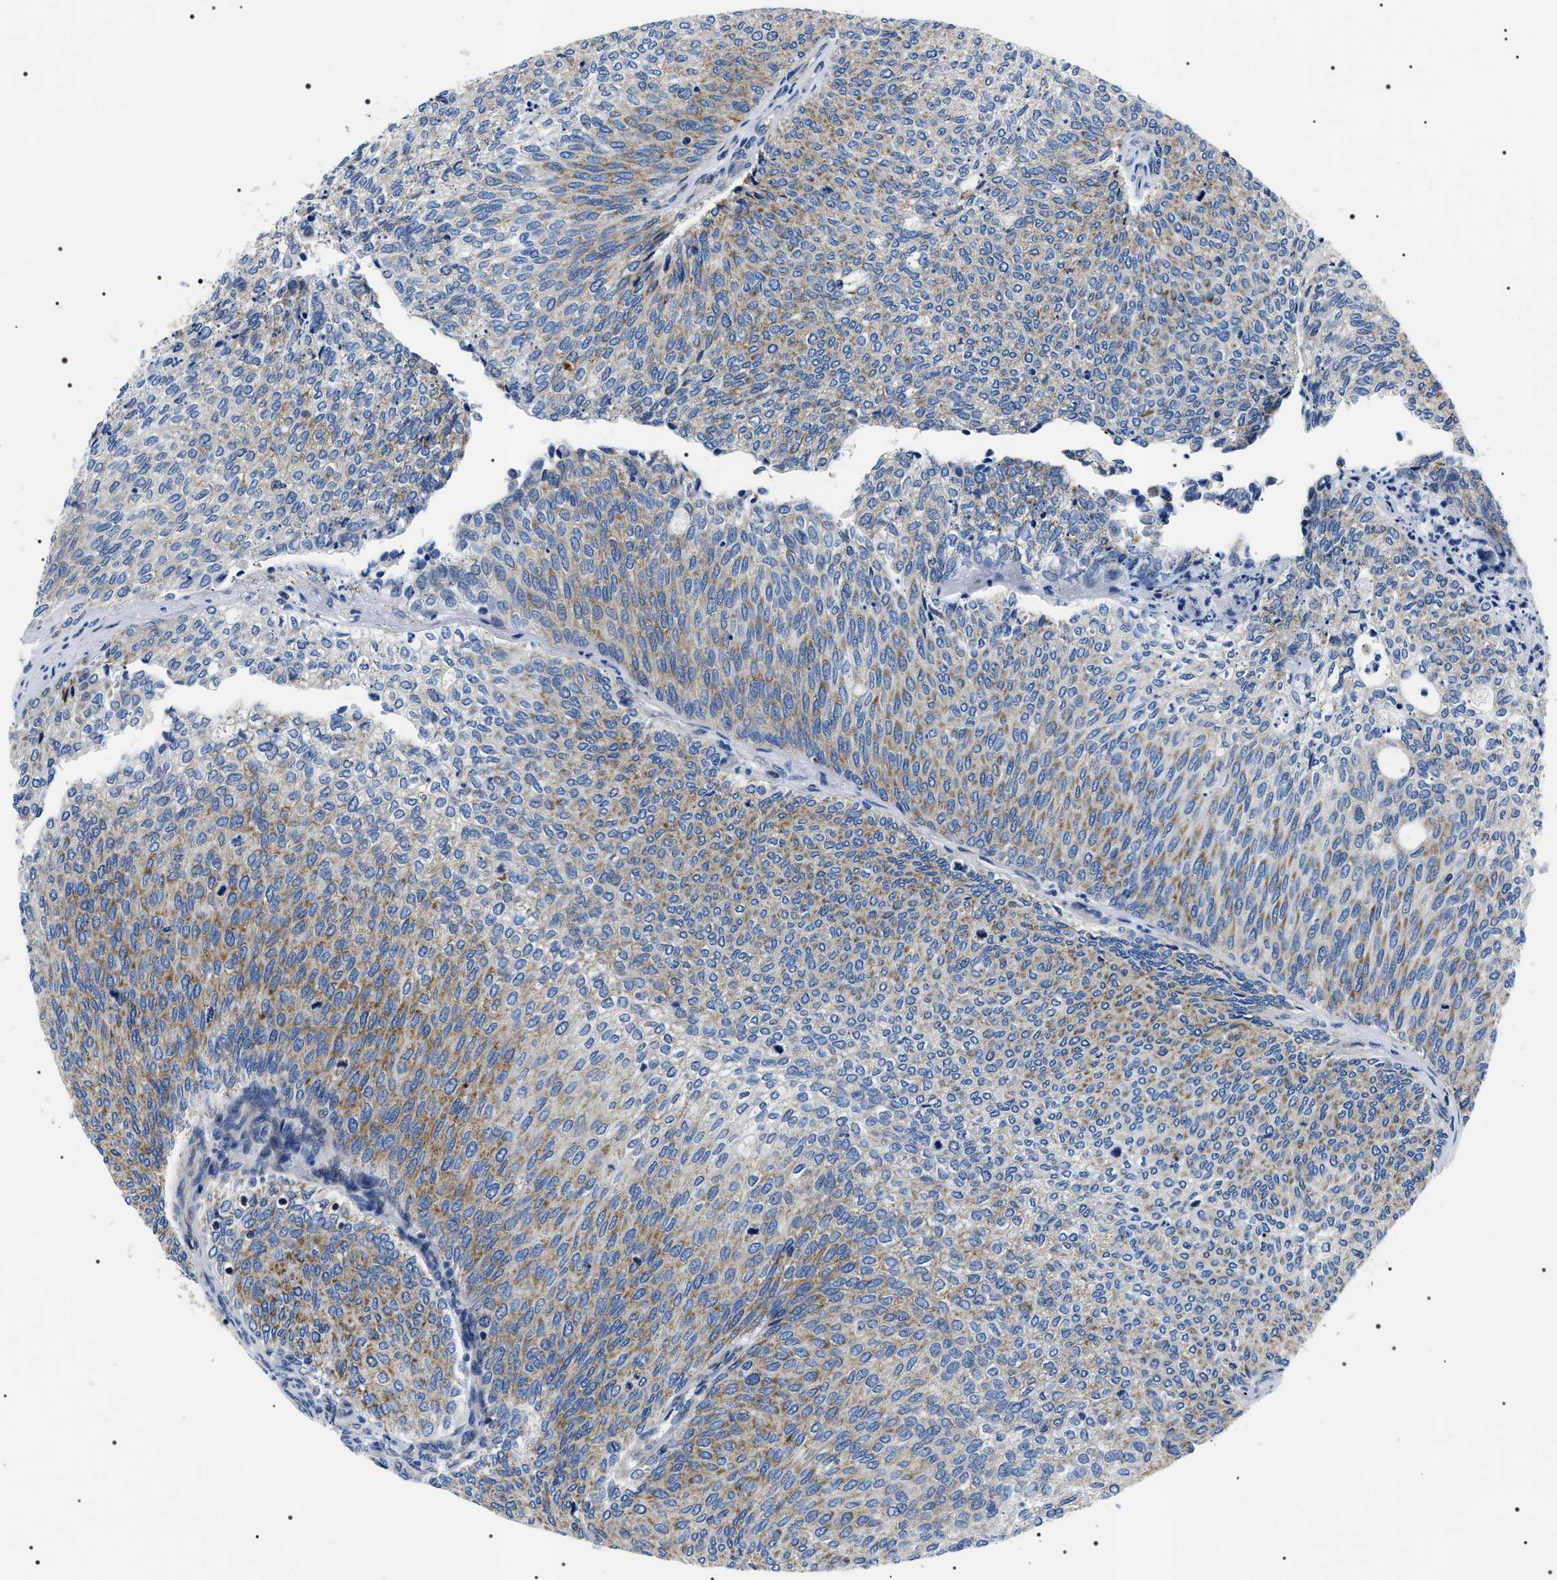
{"staining": {"intensity": "moderate", "quantity": ">75%", "location": "cytoplasmic/membranous"}, "tissue": "urothelial cancer", "cell_type": "Tumor cells", "image_type": "cancer", "snomed": [{"axis": "morphology", "description": "Urothelial carcinoma, Low grade"}, {"axis": "topography", "description": "Urinary bladder"}], "caption": "About >75% of tumor cells in human urothelial carcinoma (low-grade) reveal moderate cytoplasmic/membranous protein expression as visualized by brown immunohistochemical staining.", "gene": "NTMT1", "patient": {"sex": "female", "age": 79}}